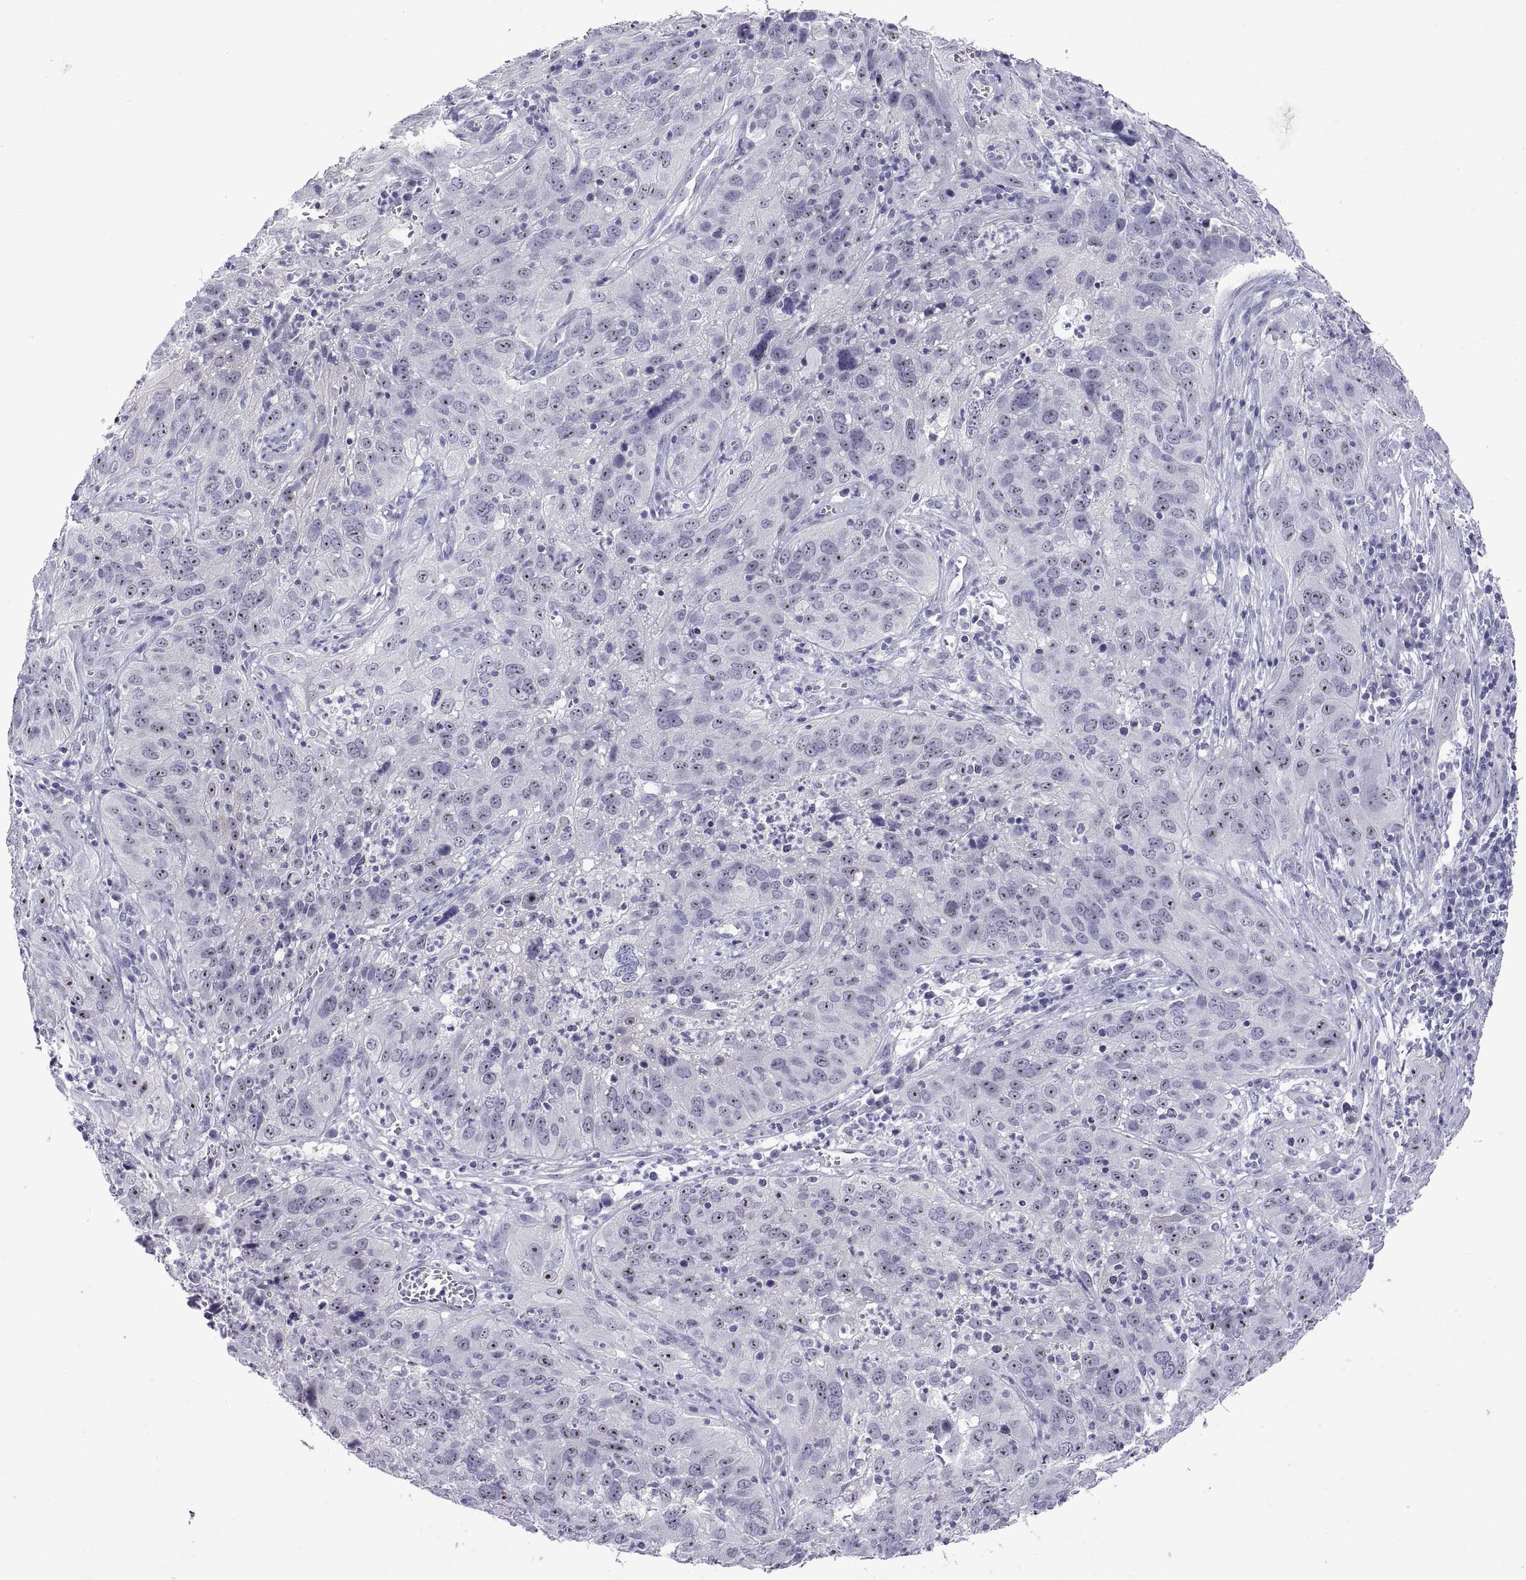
{"staining": {"intensity": "moderate", "quantity": "25%-75%", "location": "nuclear"}, "tissue": "cervical cancer", "cell_type": "Tumor cells", "image_type": "cancer", "snomed": [{"axis": "morphology", "description": "Squamous cell carcinoma, NOS"}, {"axis": "topography", "description": "Cervix"}], "caption": "Protein analysis of cervical cancer tissue exhibits moderate nuclear staining in about 25%-75% of tumor cells.", "gene": "VSX2", "patient": {"sex": "female", "age": 32}}